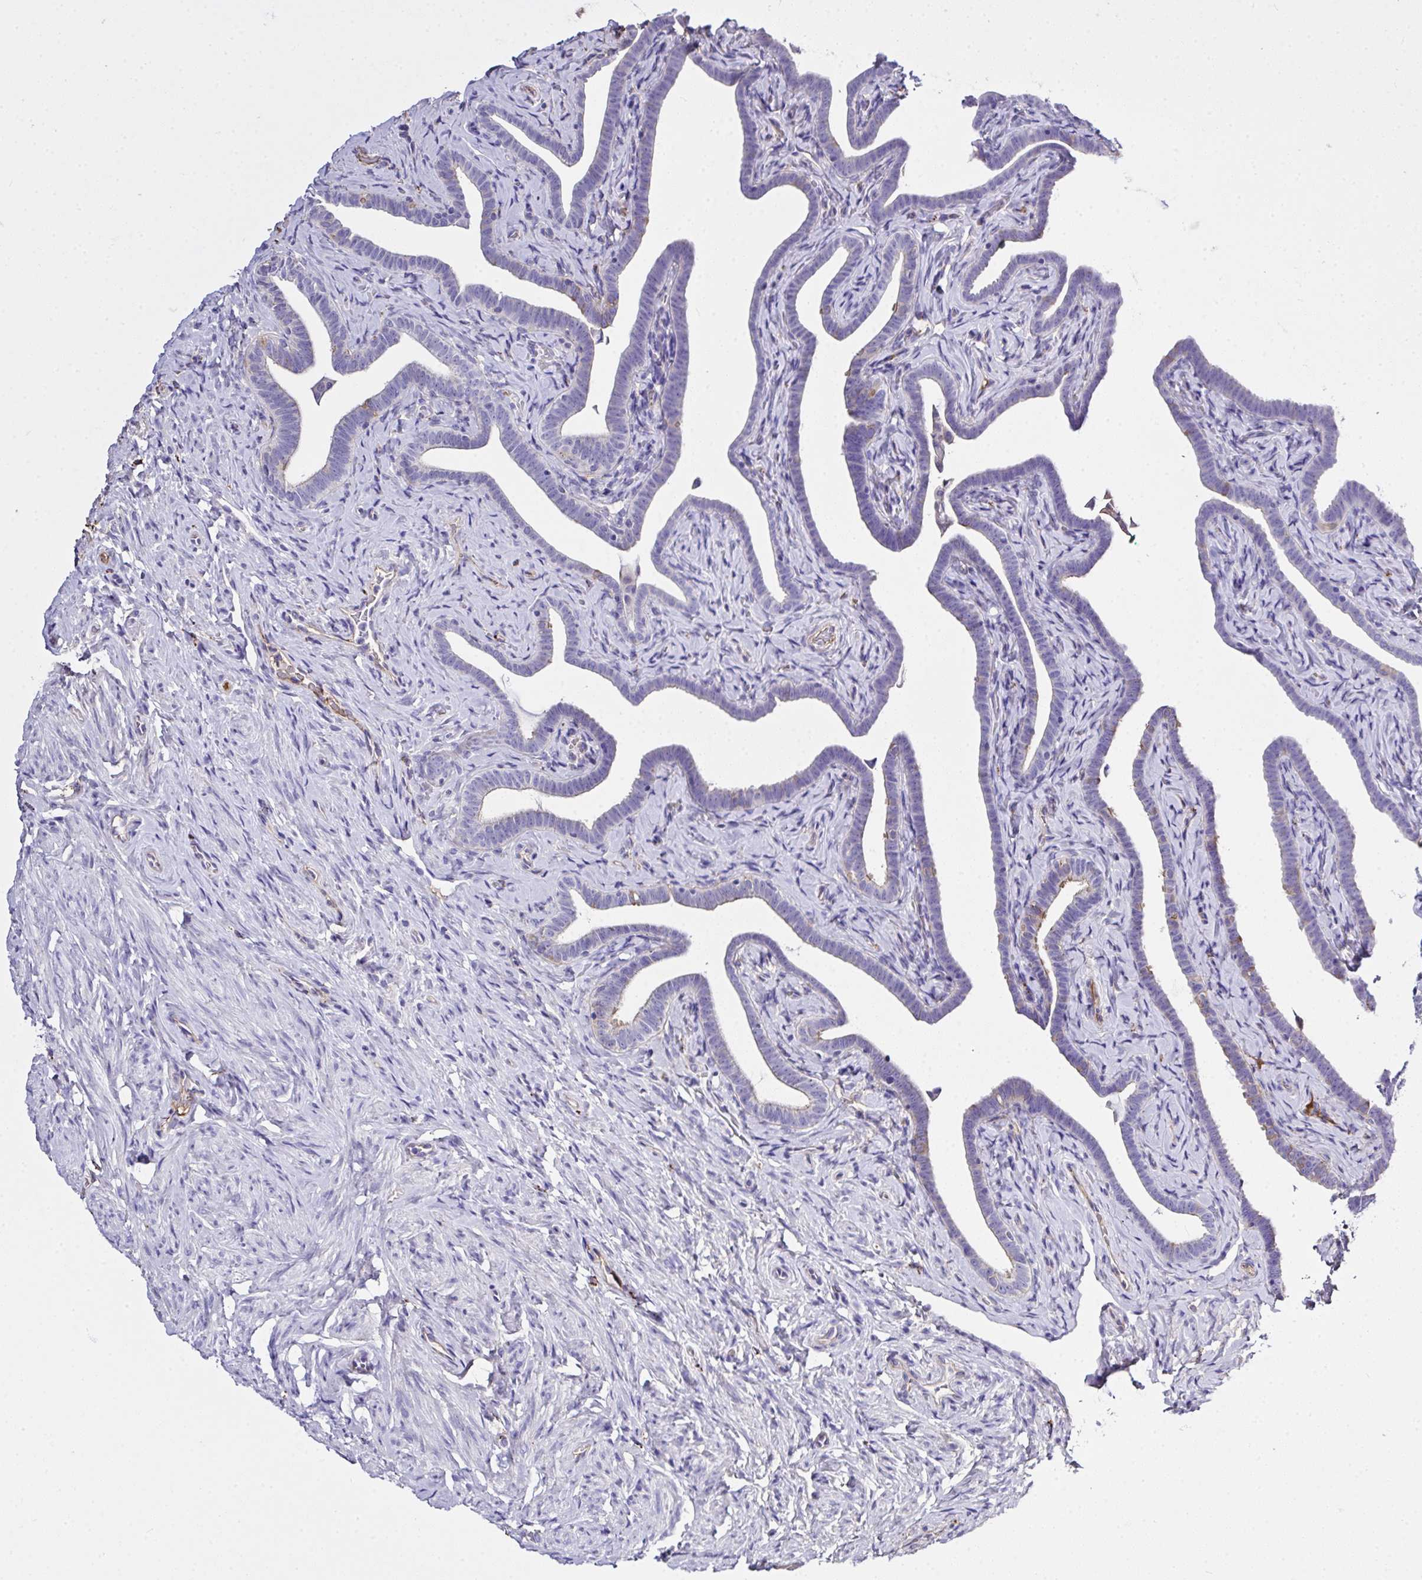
{"staining": {"intensity": "moderate", "quantity": "25%-75%", "location": "cytoplasmic/membranous"}, "tissue": "fallopian tube", "cell_type": "Glandular cells", "image_type": "normal", "snomed": [{"axis": "morphology", "description": "Normal tissue, NOS"}, {"axis": "topography", "description": "Fallopian tube"}], "caption": "Protein expression analysis of normal fallopian tube reveals moderate cytoplasmic/membranous positivity in about 25%-75% of glandular cells. The staining was performed using DAB to visualize the protein expression in brown, while the nuclei were stained in blue with hematoxylin (Magnification: 20x).", "gene": "ZNF813", "patient": {"sex": "female", "age": 69}}